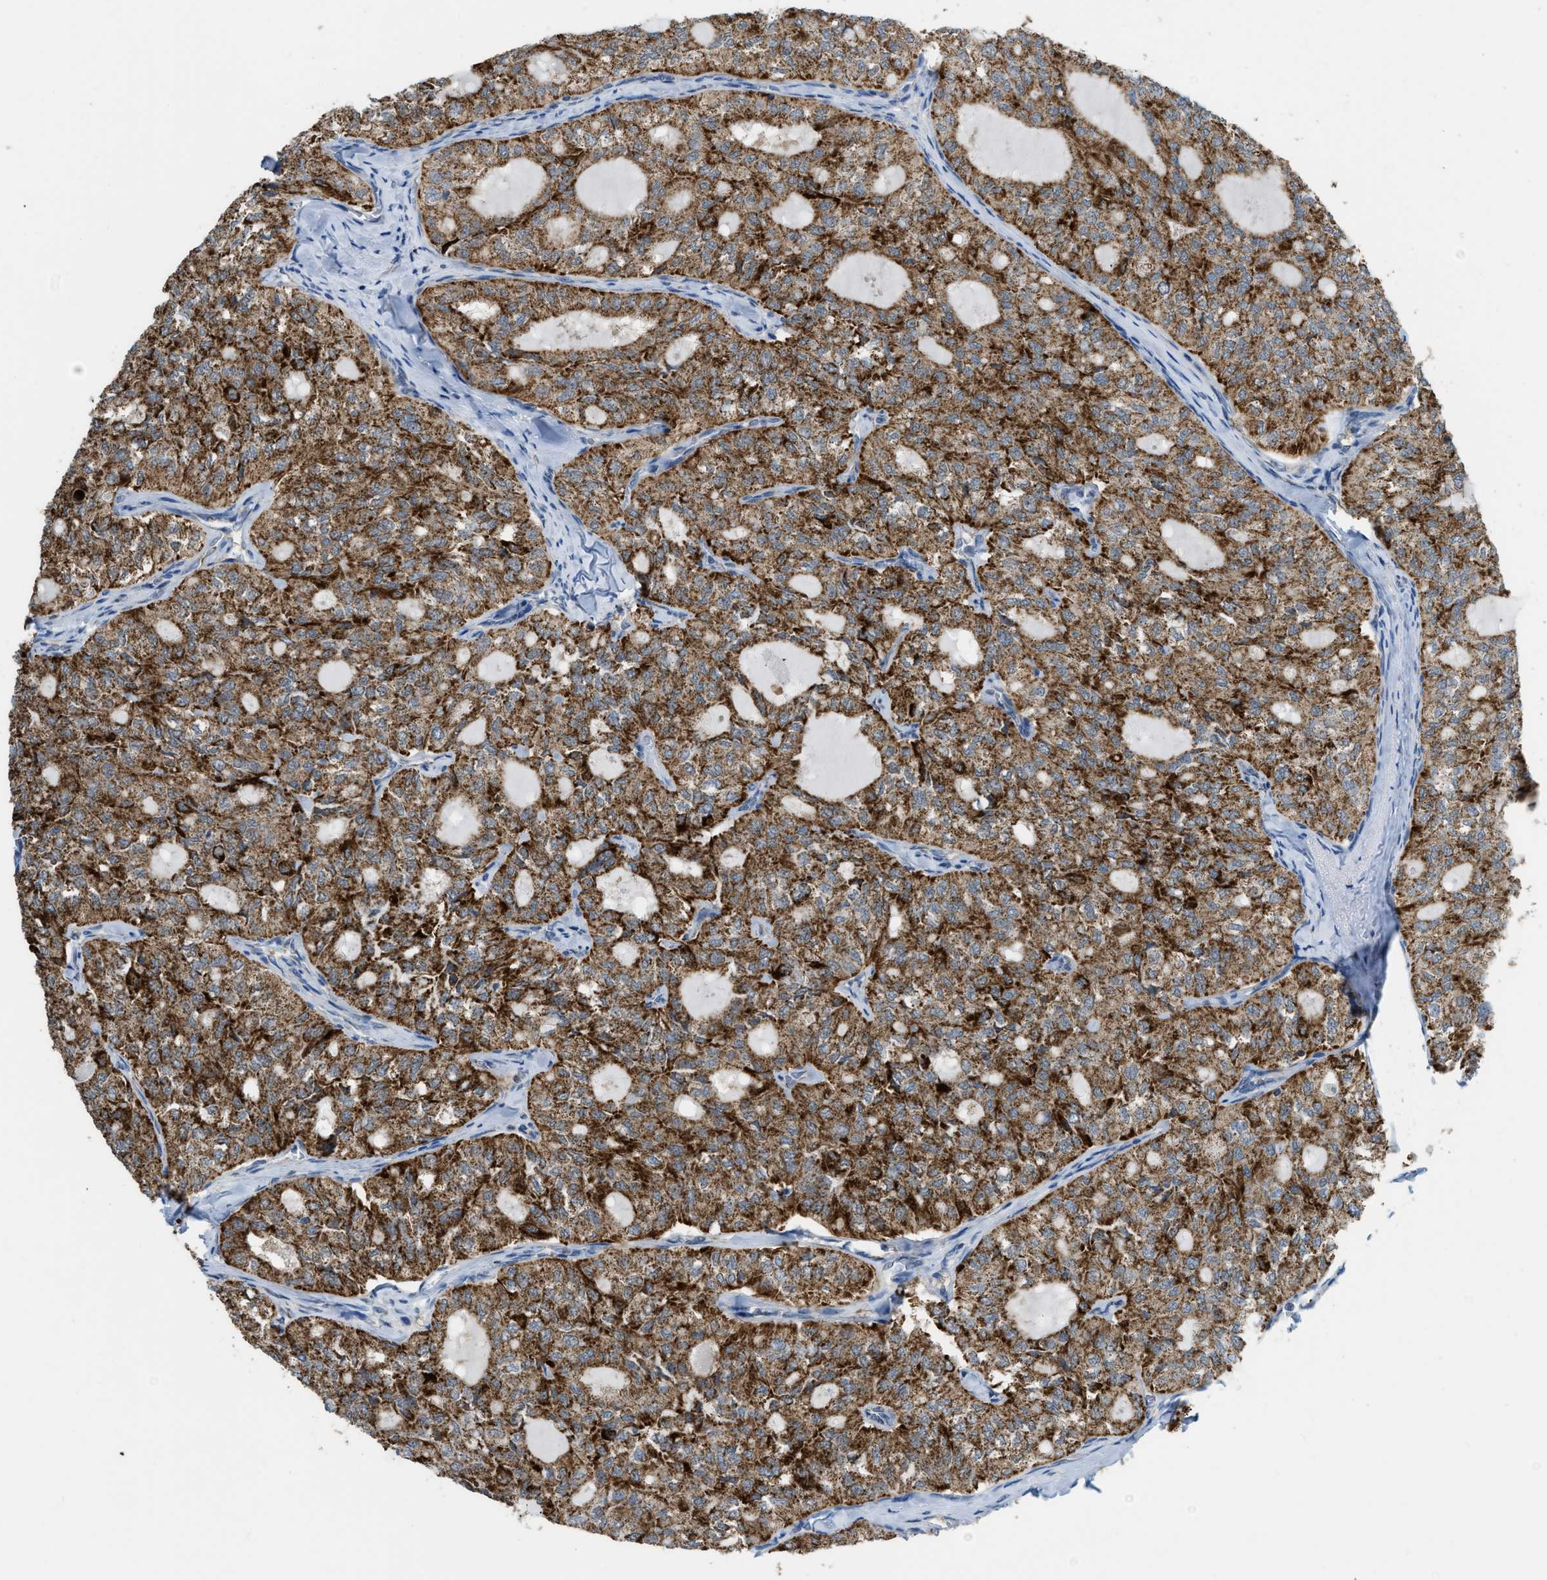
{"staining": {"intensity": "strong", "quantity": ">75%", "location": "cytoplasmic/membranous"}, "tissue": "thyroid cancer", "cell_type": "Tumor cells", "image_type": "cancer", "snomed": [{"axis": "morphology", "description": "Follicular adenoma carcinoma, NOS"}, {"axis": "topography", "description": "Thyroid gland"}], "caption": "A high amount of strong cytoplasmic/membranous staining is appreciated in approximately >75% of tumor cells in thyroid cancer tissue.", "gene": "ETFB", "patient": {"sex": "male", "age": 75}}